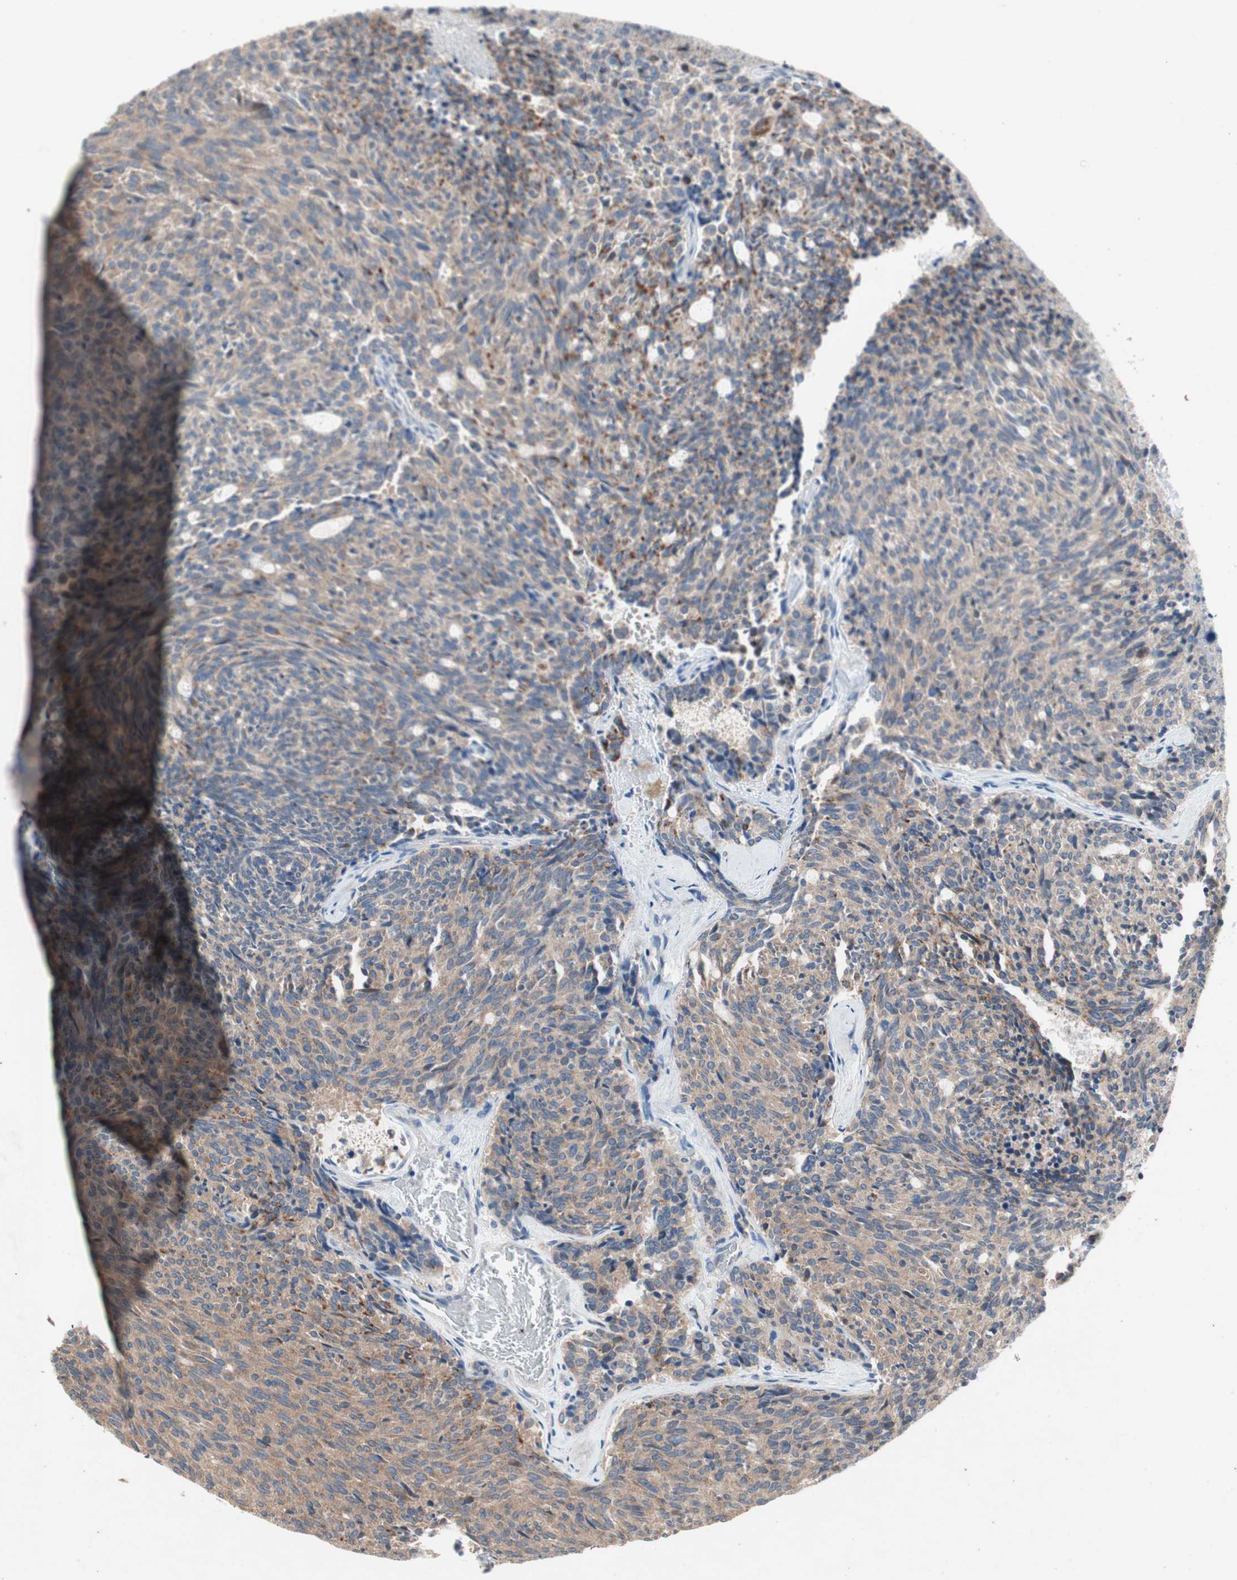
{"staining": {"intensity": "weak", "quantity": ">75%", "location": "cytoplasmic/membranous"}, "tissue": "carcinoid", "cell_type": "Tumor cells", "image_type": "cancer", "snomed": [{"axis": "morphology", "description": "Carcinoid, malignant, NOS"}, {"axis": "topography", "description": "Pancreas"}], "caption": "This image shows carcinoid (malignant) stained with immunohistochemistry (IHC) to label a protein in brown. The cytoplasmic/membranous of tumor cells show weak positivity for the protein. Nuclei are counter-stained blue.", "gene": "NCLN", "patient": {"sex": "female", "age": 54}}